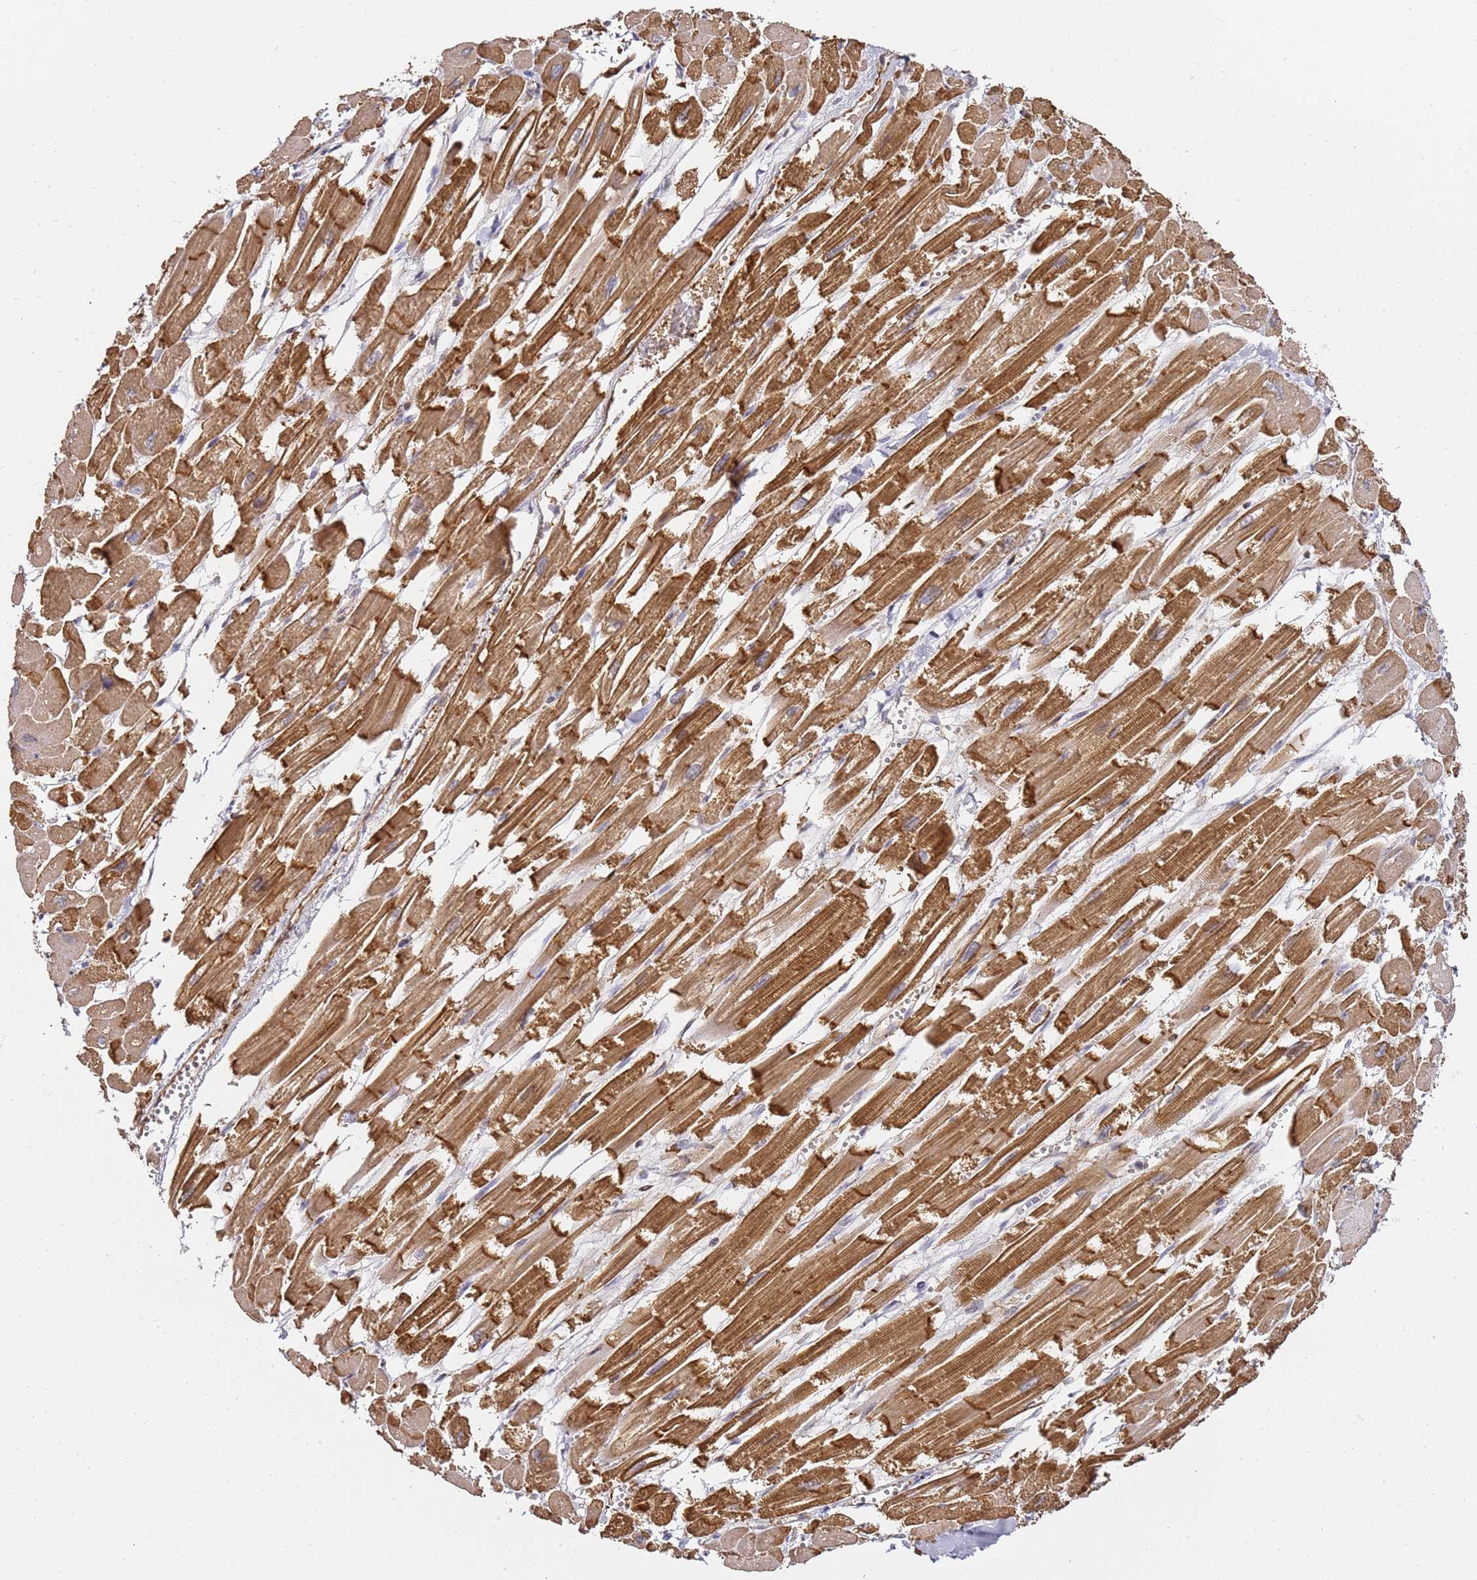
{"staining": {"intensity": "moderate", "quantity": ">75%", "location": "cytoplasmic/membranous"}, "tissue": "heart muscle", "cell_type": "Cardiomyocytes", "image_type": "normal", "snomed": [{"axis": "morphology", "description": "Normal tissue, NOS"}, {"axis": "topography", "description": "Heart"}], "caption": "IHC of normal human heart muscle exhibits medium levels of moderate cytoplasmic/membranous staining in approximately >75% of cardiomyocytes.", "gene": "EPS8L1", "patient": {"sex": "male", "age": 54}}